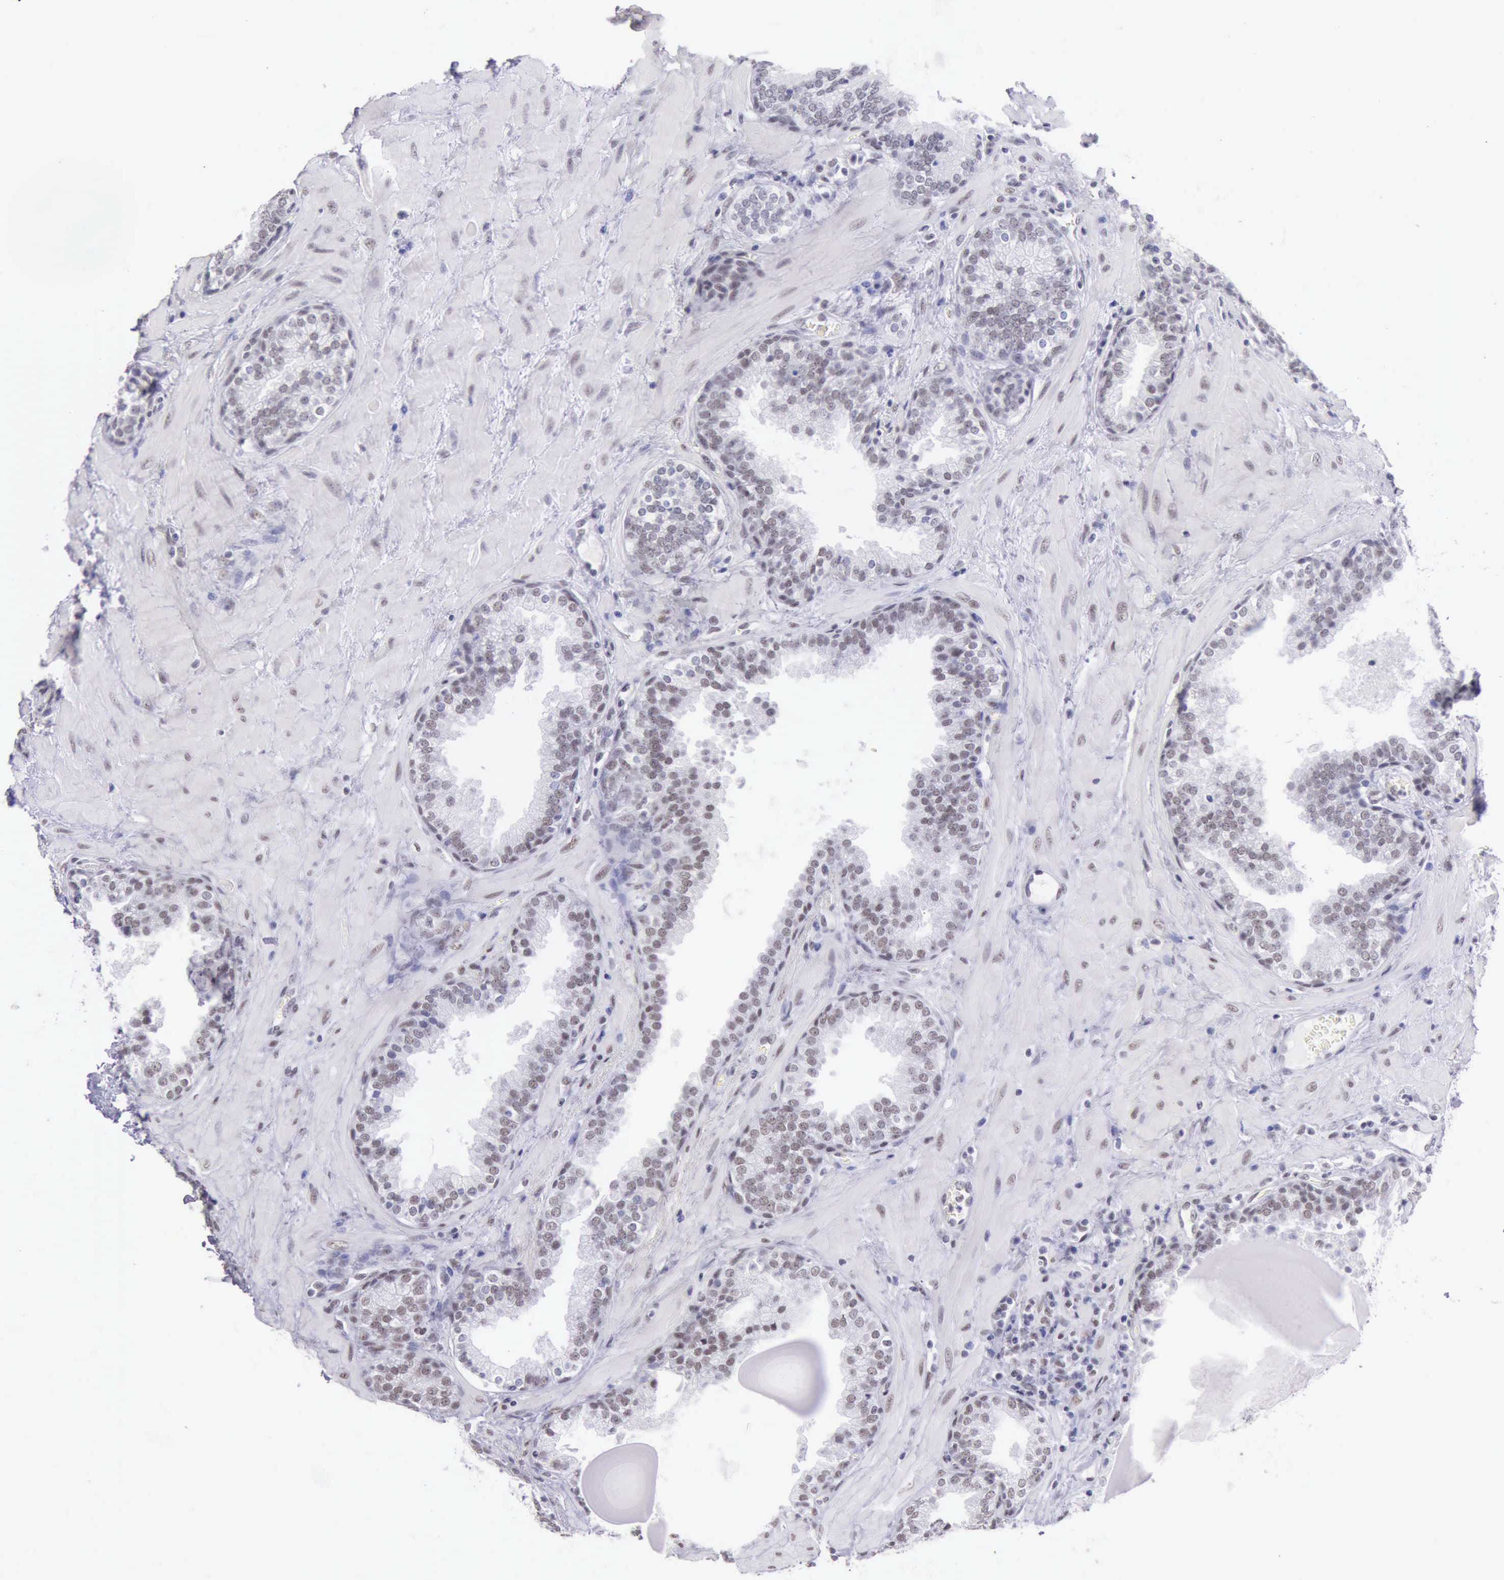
{"staining": {"intensity": "weak", "quantity": "25%-75%", "location": "nuclear"}, "tissue": "prostate", "cell_type": "Glandular cells", "image_type": "normal", "snomed": [{"axis": "morphology", "description": "Normal tissue, NOS"}, {"axis": "topography", "description": "Prostate"}], "caption": "Immunohistochemical staining of benign human prostate shows low levels of weak nuclear positivity in about 25%-75% of glandular cells. Immunohistochemistry stains the protein in brown and the nuclei are stained blue.", "gene": "EP300", "patient": {"sex": "male", "age": 51}}